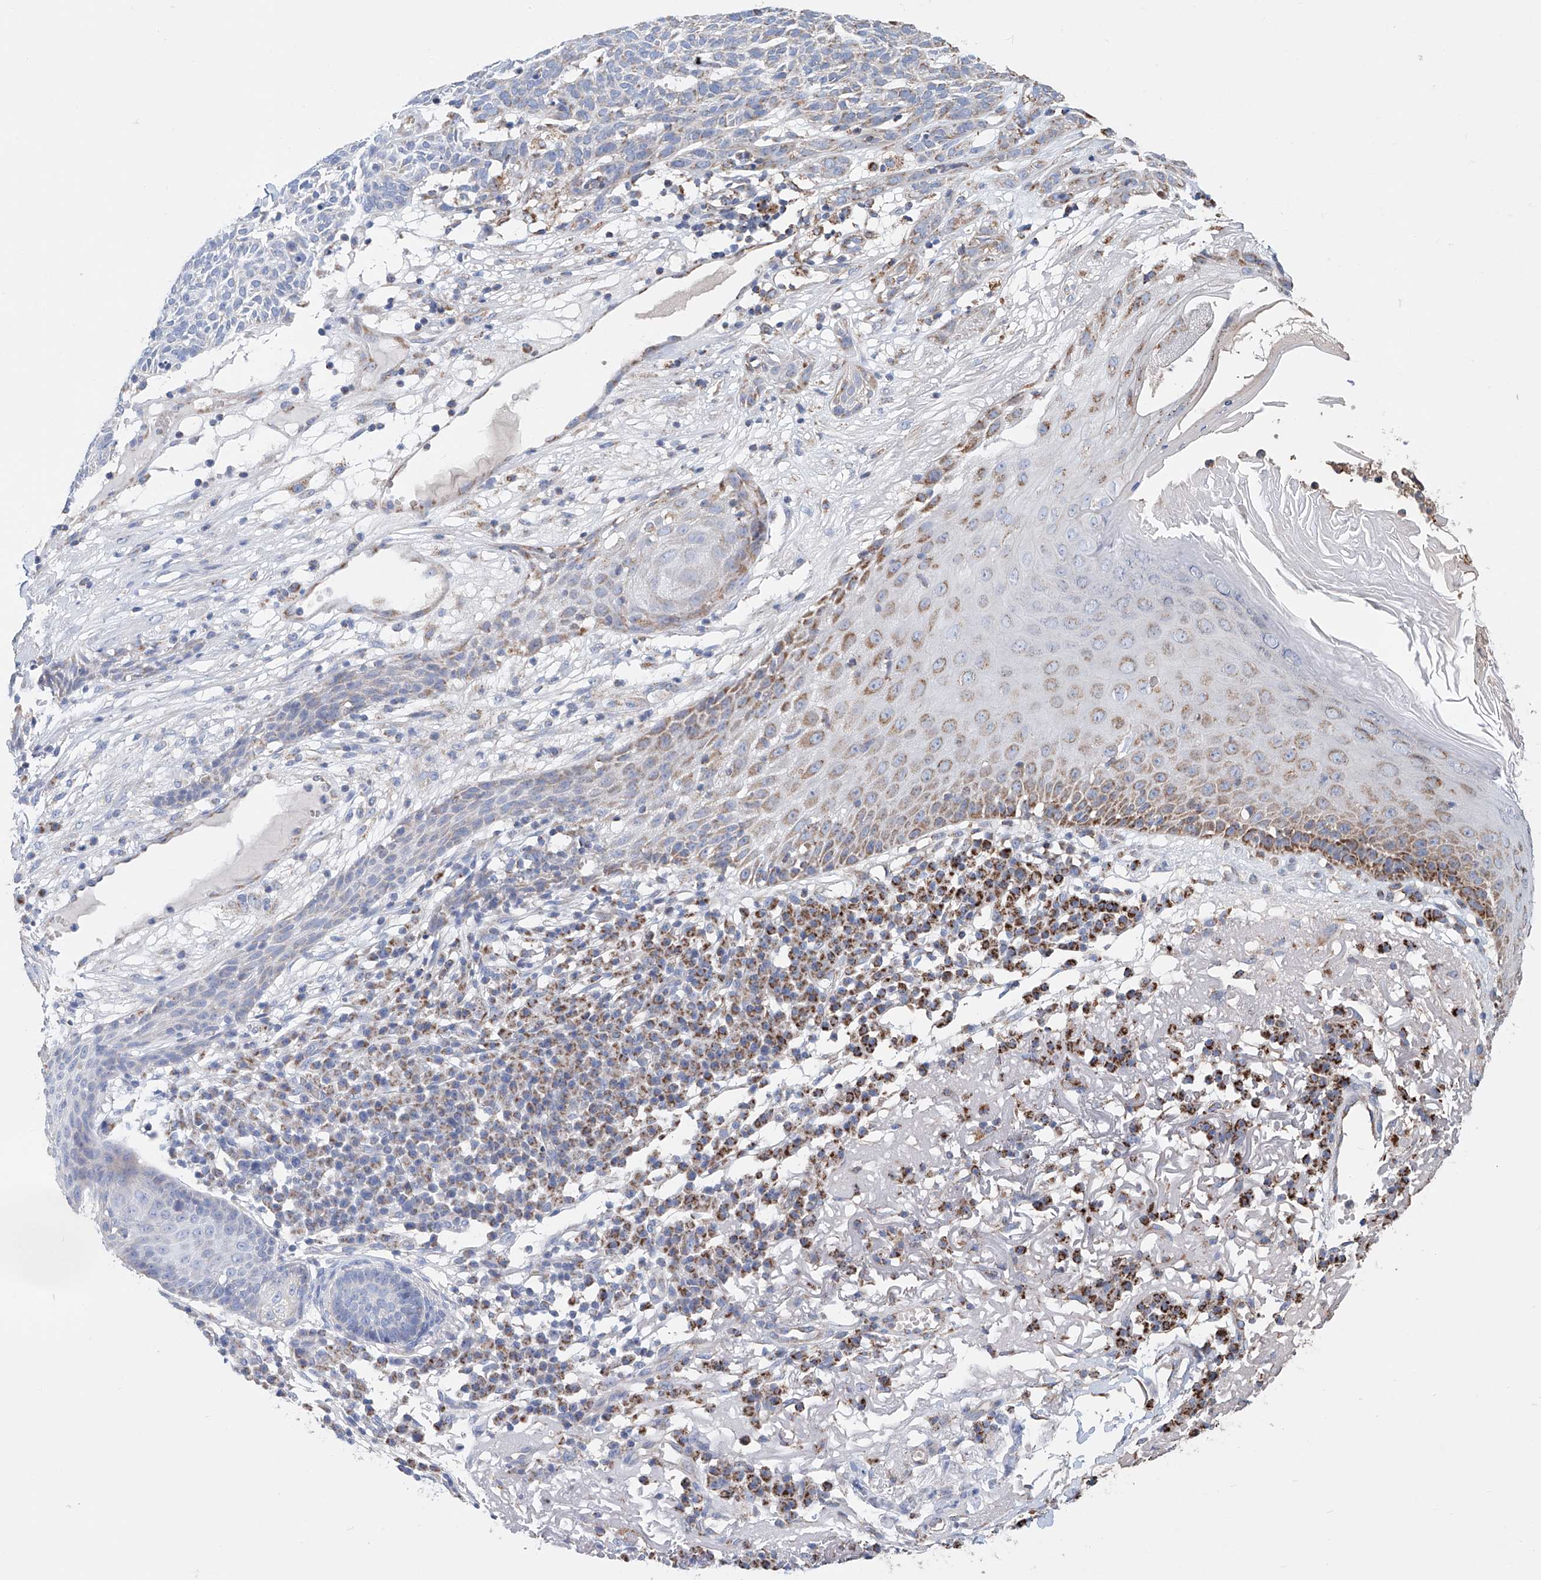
{"staining": {"intensity": "weak", "quantity": "25%-75%", "location": "cytoplasmic/membranous"}, "tissue": "skin cancer", "cell_type": "Tumor cells", "image_type": "cancer", "snomed": [{"axis": "morphology", "description": "Squamous cell carcinoma, NOS"}, {"axis": "topography", "description": "Skin"}], "caption": "Human skin cancer stained for a protein (brown) exhibits weak cytoplasmic/membranous positive expression in about 25%-75% of tumor cells.", "gene": "MCL1", "patient": {"sex": "female", "age": 90}}